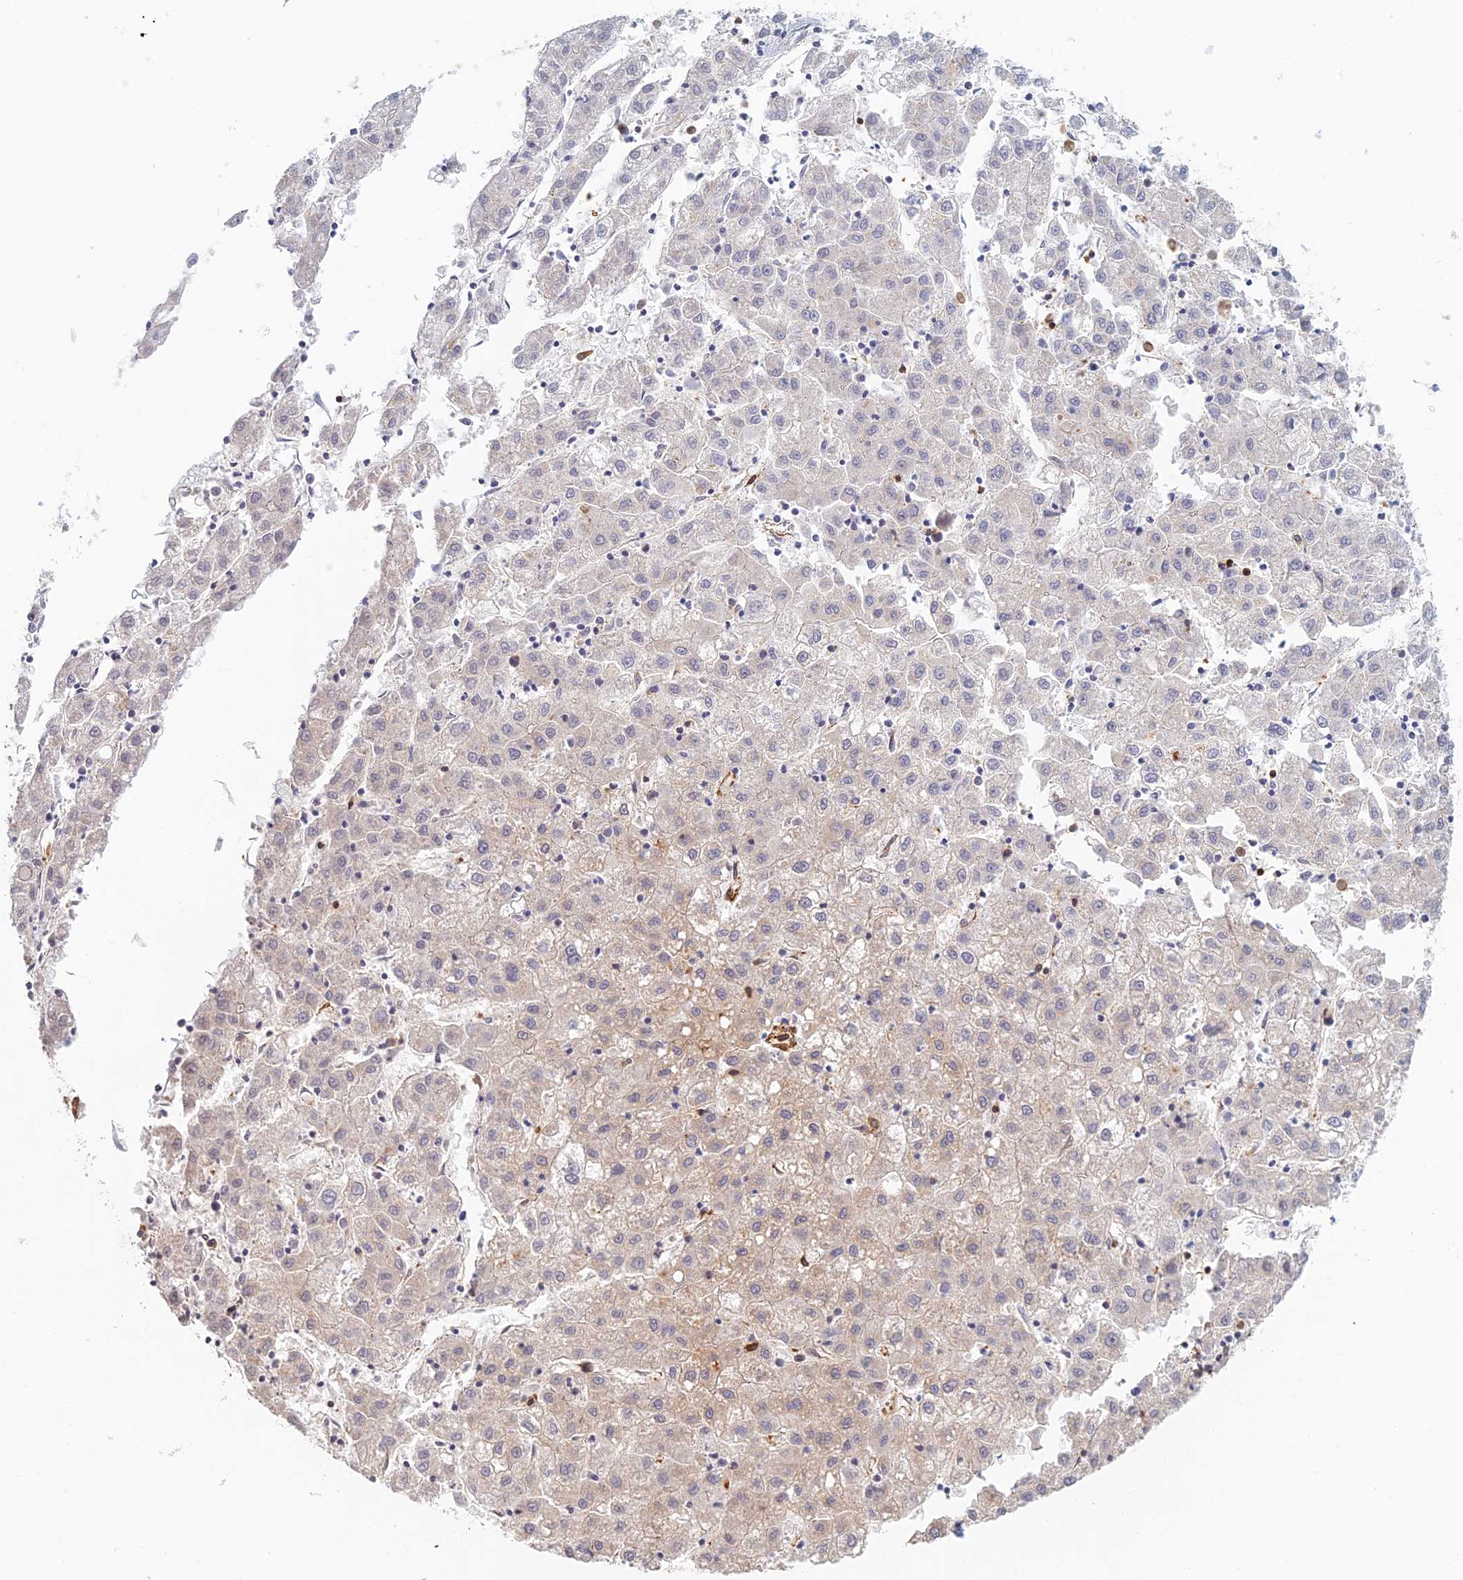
{"staining": {"intensity": "weak", "quantity": "<25%", "location": "cytoplasmic/membranous"}, "tissue": "liver cancer", "cell_type": "Tumor cells", "image_type": "cancer", "snomed": [{"axis": "morphology", "description": "Carcinoma, Hepatocellular, NOS"}, {"axis": "topography", "description": "Liver"}], "caption": "Tumor cells show no significant expression in liver hepatocellular carcinoma. The staining is performed using DAB brown chromogen with nuclei counter-stained in using hematoxylin.", "gene": "PAK4", "patient": {"sex": "male", "age": 72}}